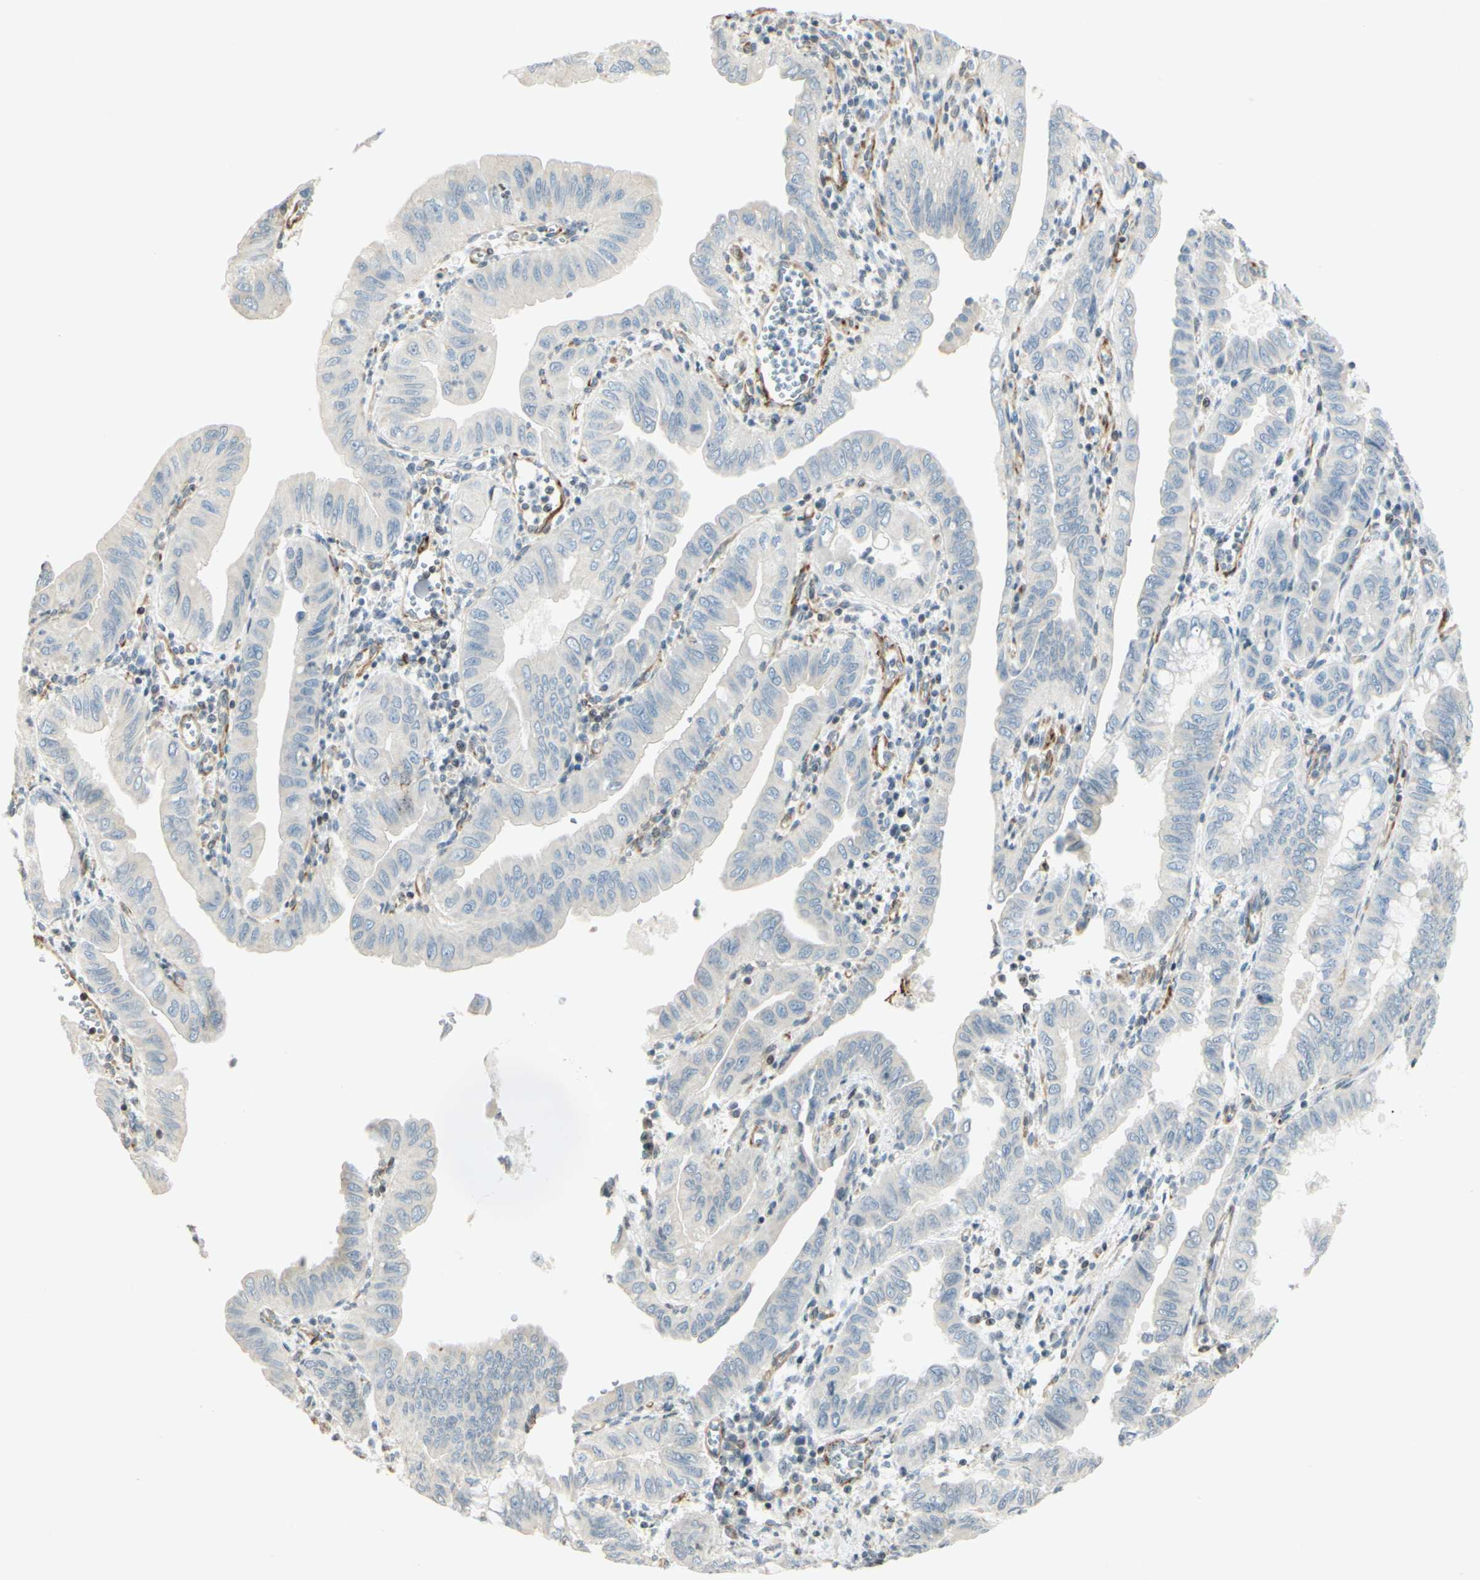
{"staining": {"intensity": "negative", "quantity": "none", "location": "none"}, "tissue": "pancreatic cancer", "cell_type": "Tumor cells", "image_type": "cancer", "snomed": [{"axis": "morphology", "description": "Normal tissue, NOS"}, {"axis": "topography", "description": "Lymph node"}], "caption": "DAB immunohistochemical staining of human pancreatic cancer reveals no significant expression in tumor cells.", "gene": "MAP1B", "patient": {"sex": "male", "age": 50}}